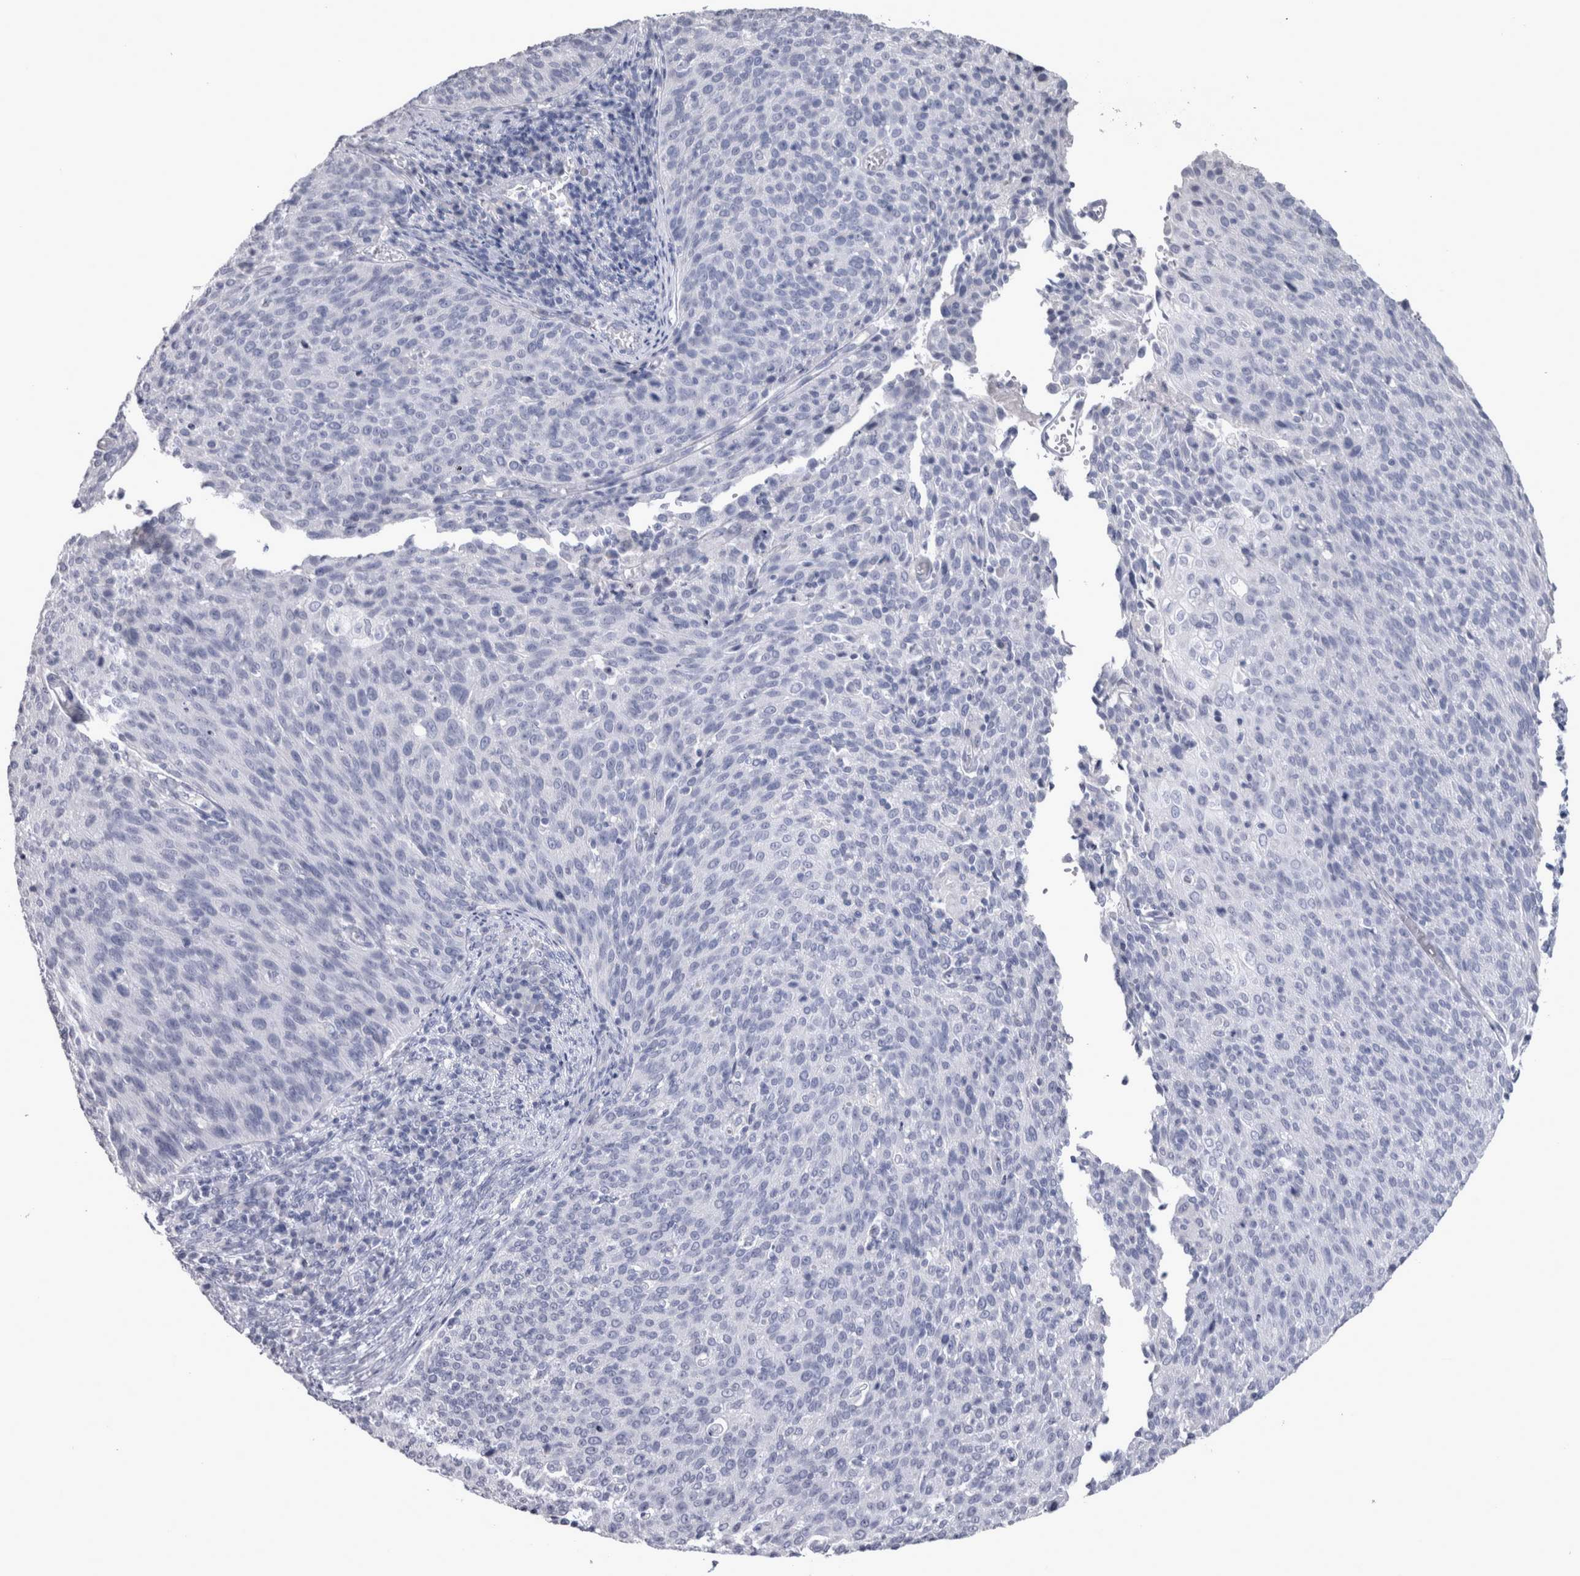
{"staining": {"intensity": "negative", "quantity": "none", "location": "none"}, "tissue": "cervical cancer", "cell_type": "Tumor cells", "image_type": "cancer", "snomed": [{"axis": "morphology", "description": "Squamous cell carcinoma, NOS"}, {"axis": "topography", "description": "Cervix"}], "caption": "Immunohistochemistry (IHC) micrograph of neoplastic tissue: cervical cancer stained with DAB (3,3'-diaminobenzidine) shows no significant protein positivity in tumor cells.", "gene": "MSMB", "patient": {"sex": "female", "age": 38}}